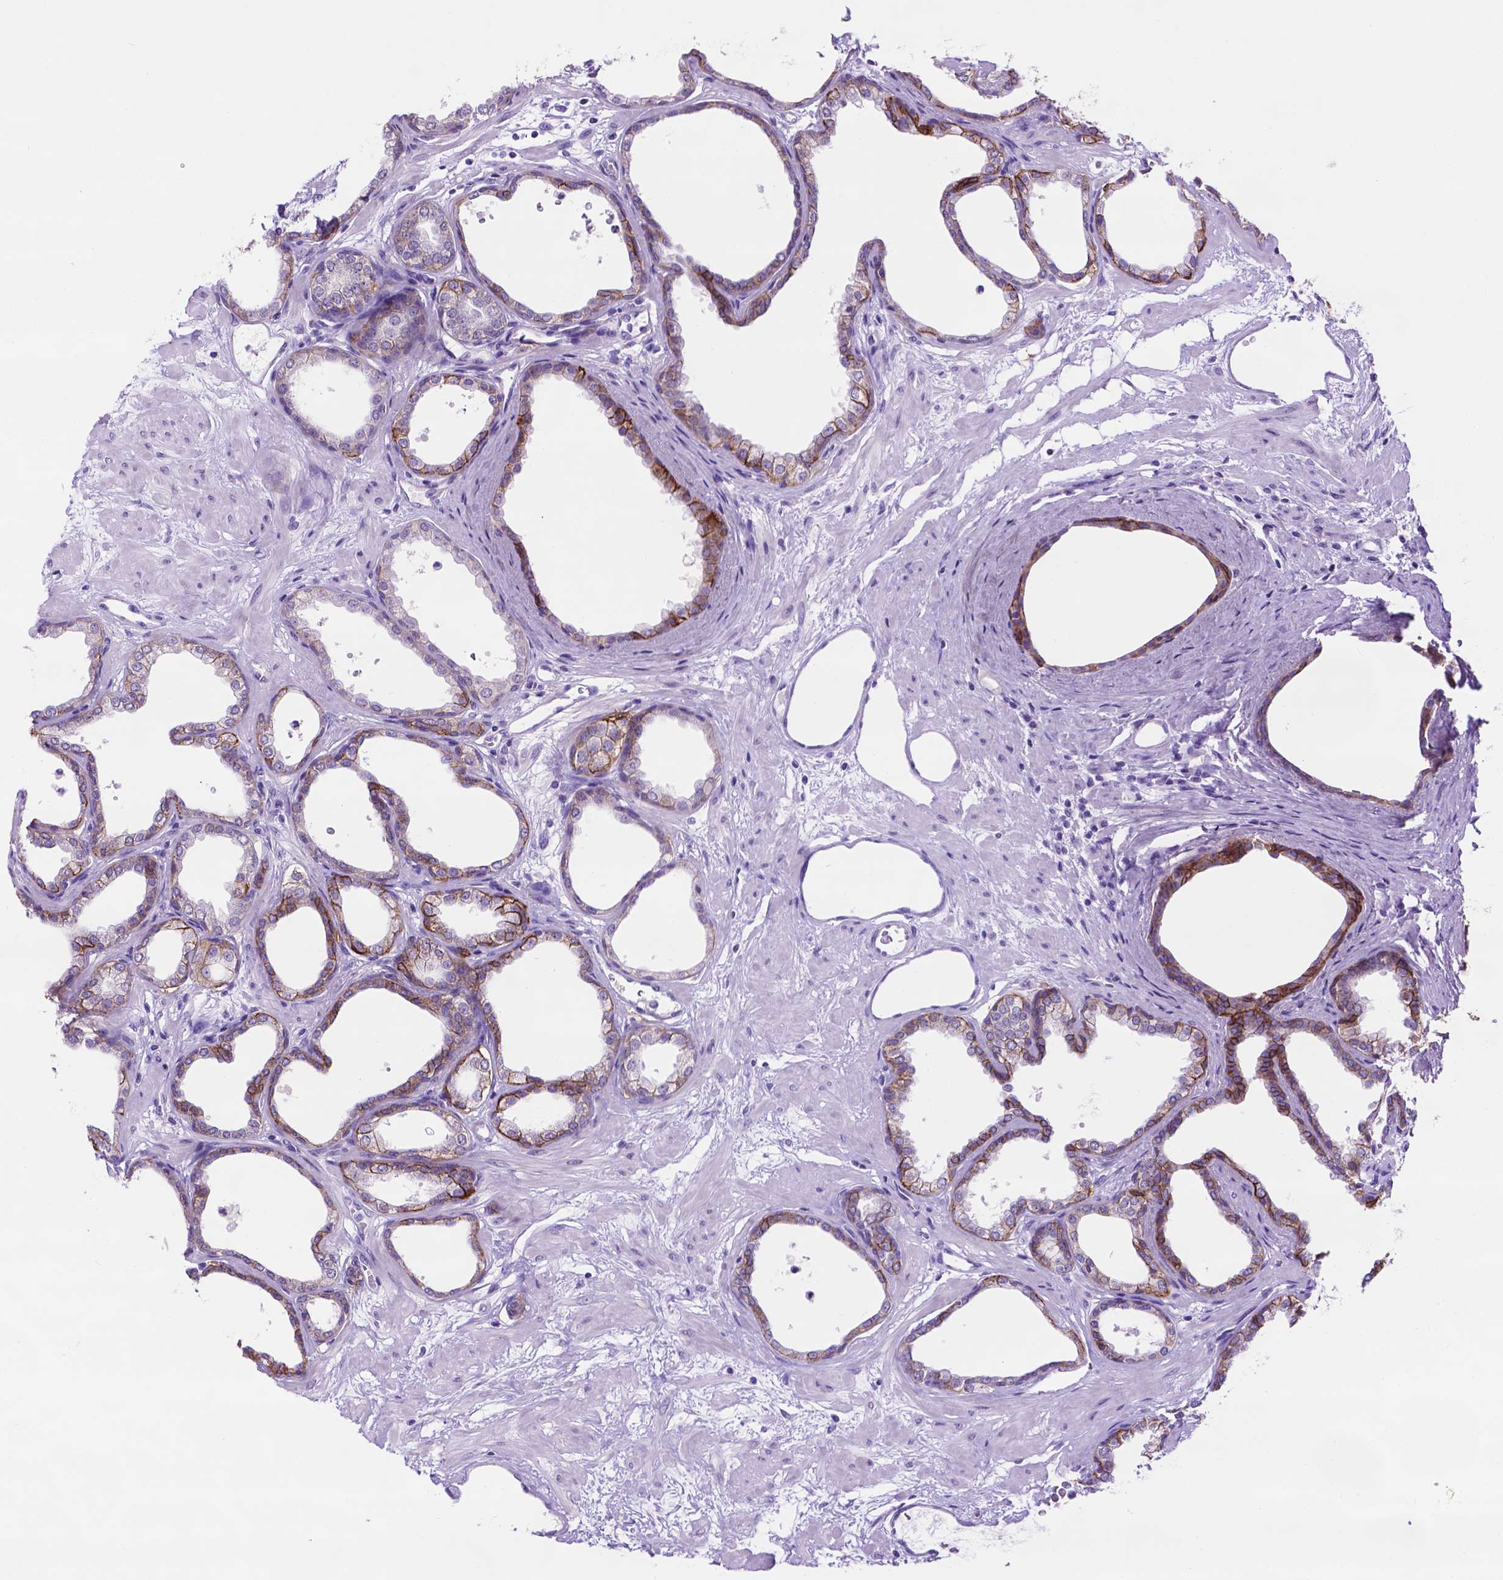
{"staining": {"intensity": "strong", "quantity": "25%-75%", "location": "cytoplasmic/membranous"}, "tissue": "prostate", "cell_type": "Glandular cells", "image_type": "normal", "snomed": [{"axis": "morphology", "description": "Normal tissue, NOS"}, {"axis": "topography", "description": "Prostate"}], "caption": "Immunohistochemical staining of normal prostate reveals strong cytoplasmic/membranous protein positivity in approximately 25%-75% of glandular cells. (brown staining indicates protein expression, while blue staining denotes nuclei).", "gene": "TACSTD2", "patient": {"sex": "male", "age": 37}}